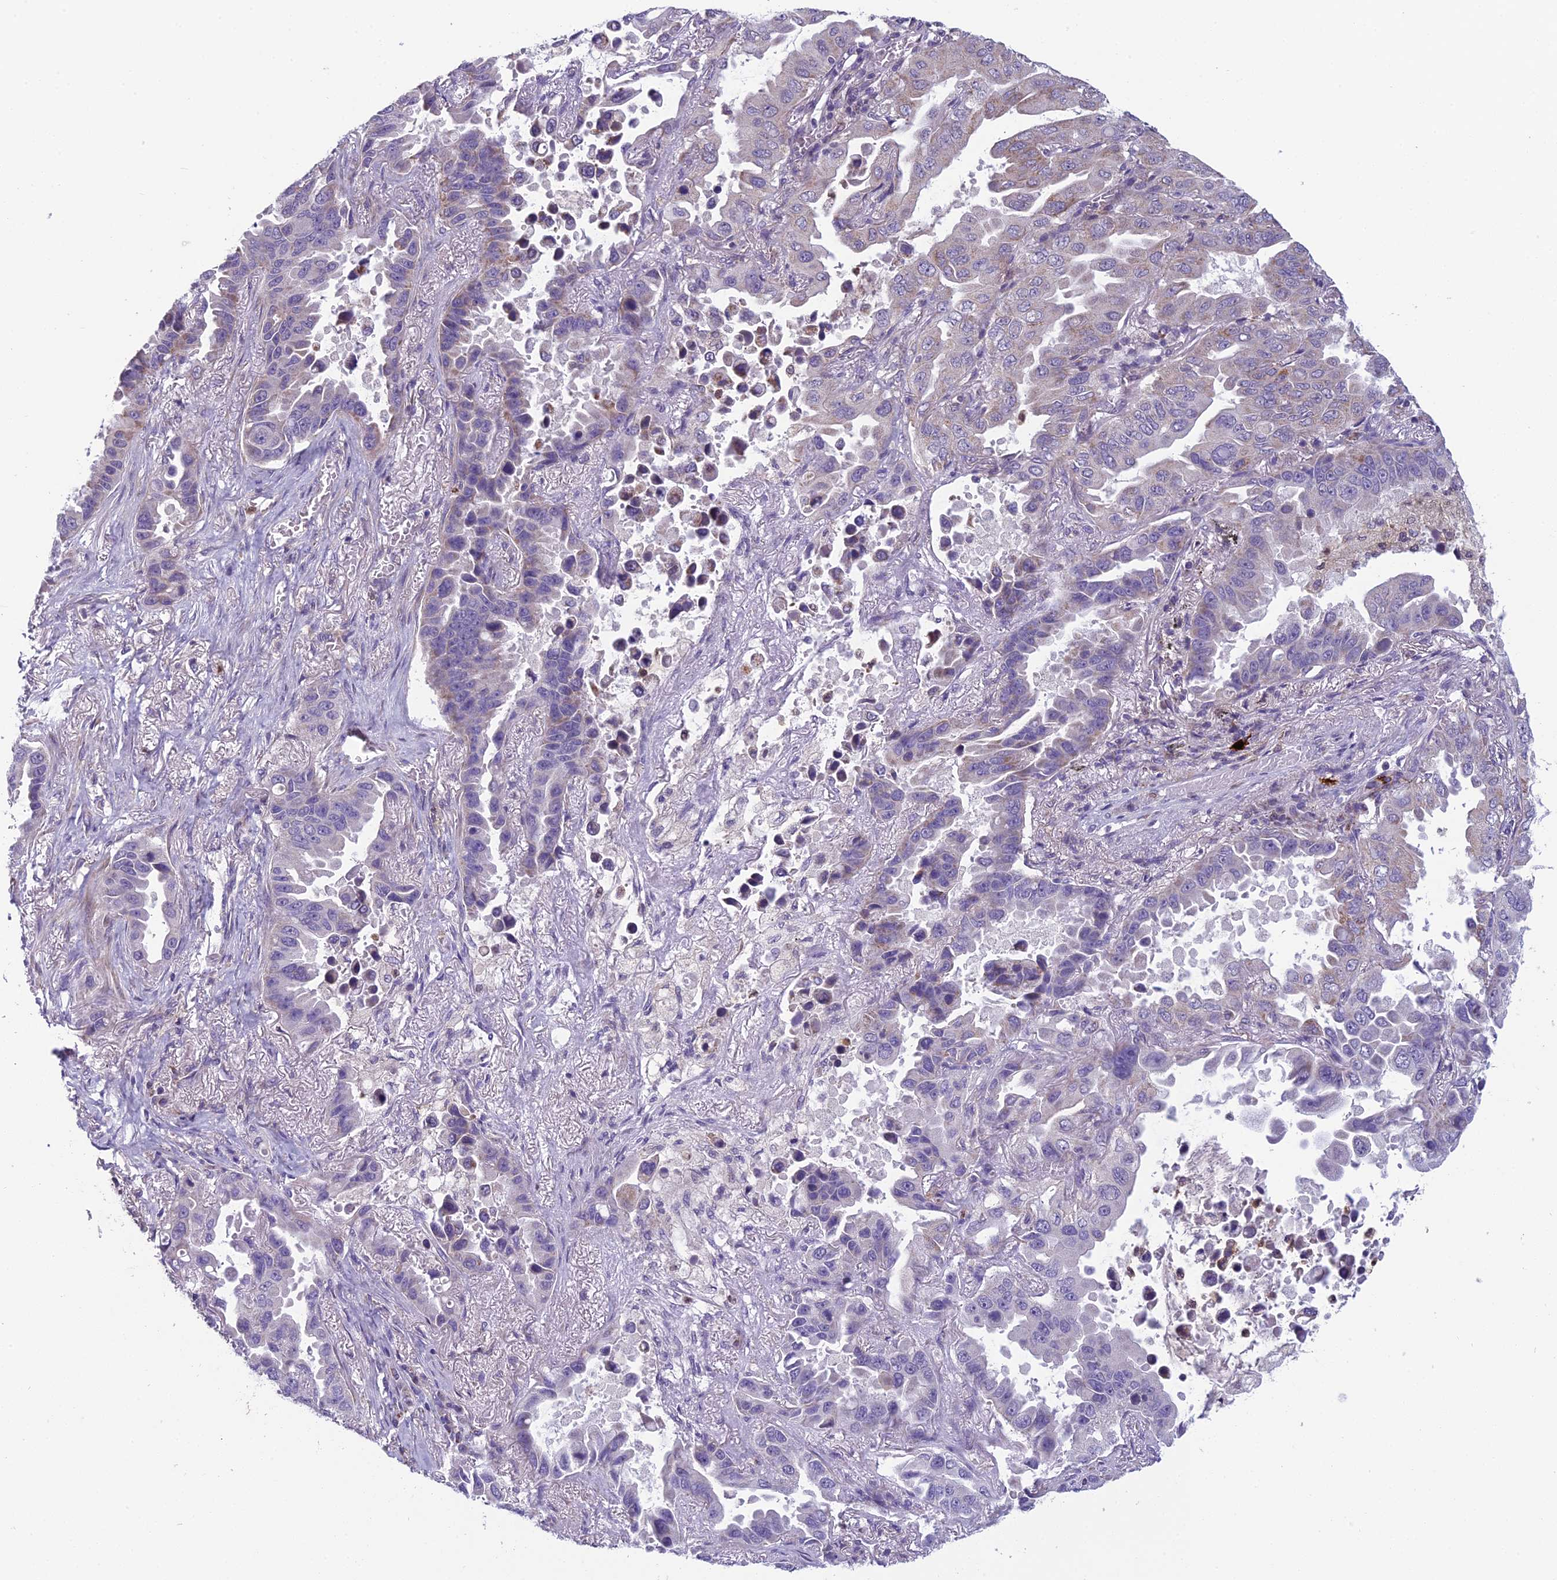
{"staining": {"intensity": "negative", "quantity": "none", "location": "none"}, "tissue": "lung cancer", "cell_type": "Tumor cells", "image_type": "cancer", "snomed": [{"axis": "morphology", "description": "Adenocarcinoma, NOS"}, {"axis": "topography", "description": "Lung"}], "caption": "DAB (3,3'-diaminobenzidine) immunohistochemical staining of human adenocarcinoma (lung) displays no significant staining in tumor cells.", "gene": "ENSG00000188897", "patient": {"sex": "male", "age": 64}}